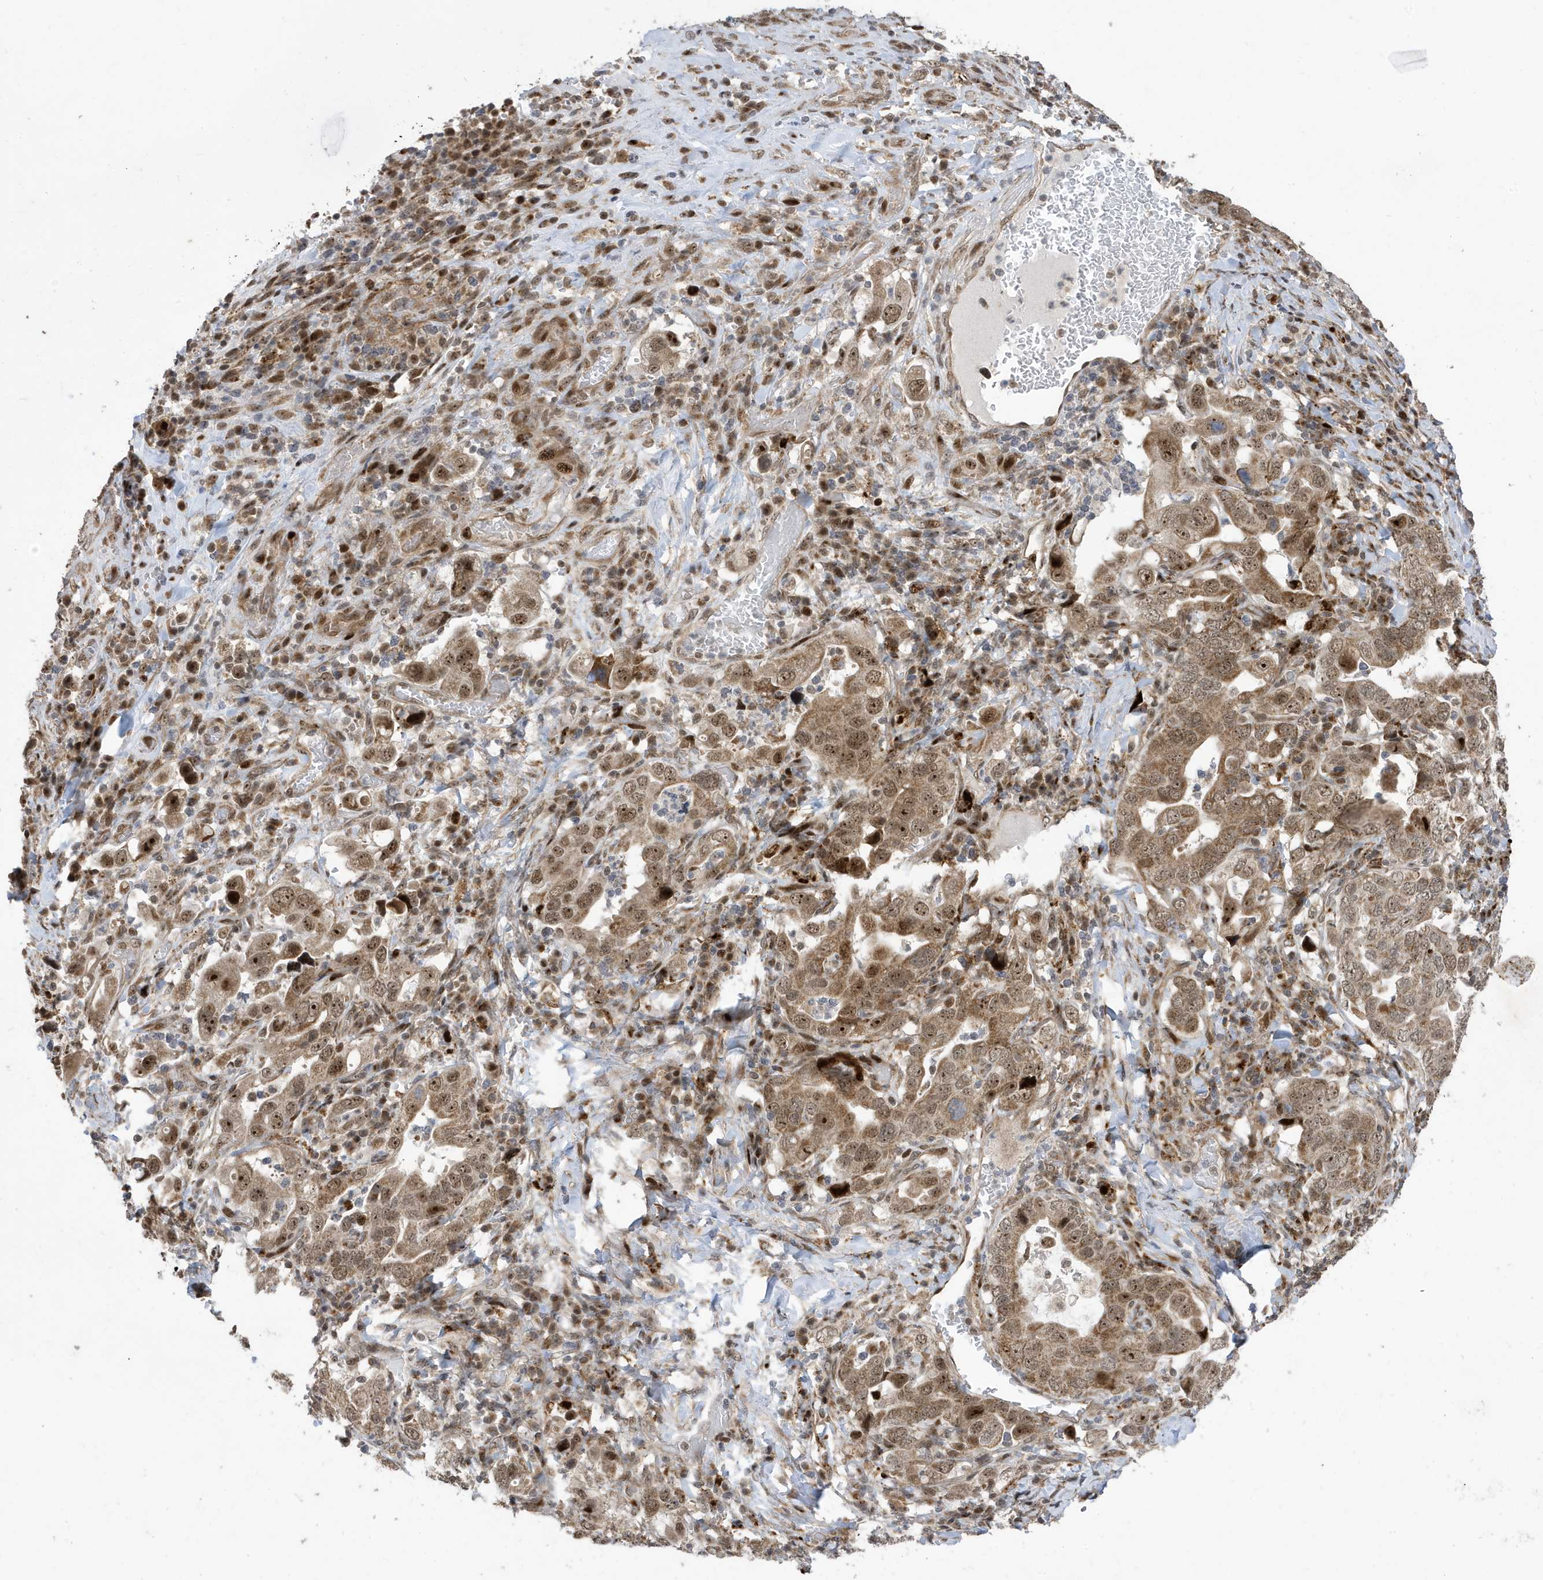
{"staining": {"intensity": "moderate", "quantity": ">75%", "location": "cytoplasmic/membranous,nuclear"}, "tissue": "stomach cancer", "cell_type": "Tumor cells", "image_type": "cancer", "snomed": [{"axis": "morphology", "description": "Adenocarcinoma, NOS"}, {"axis": "topography", "description": "Stomach, upper"}], "caption": "An IHC histopathology image of tumor tissue is shown. Protein staining in brown highlights moderate cytoplasmic/membranous and nuclear positivity in stomach cancer (adenocarcinoma) within tumor cells.", "gene": "FAM9B", "patient": {"sex": "male", "age": 62}}